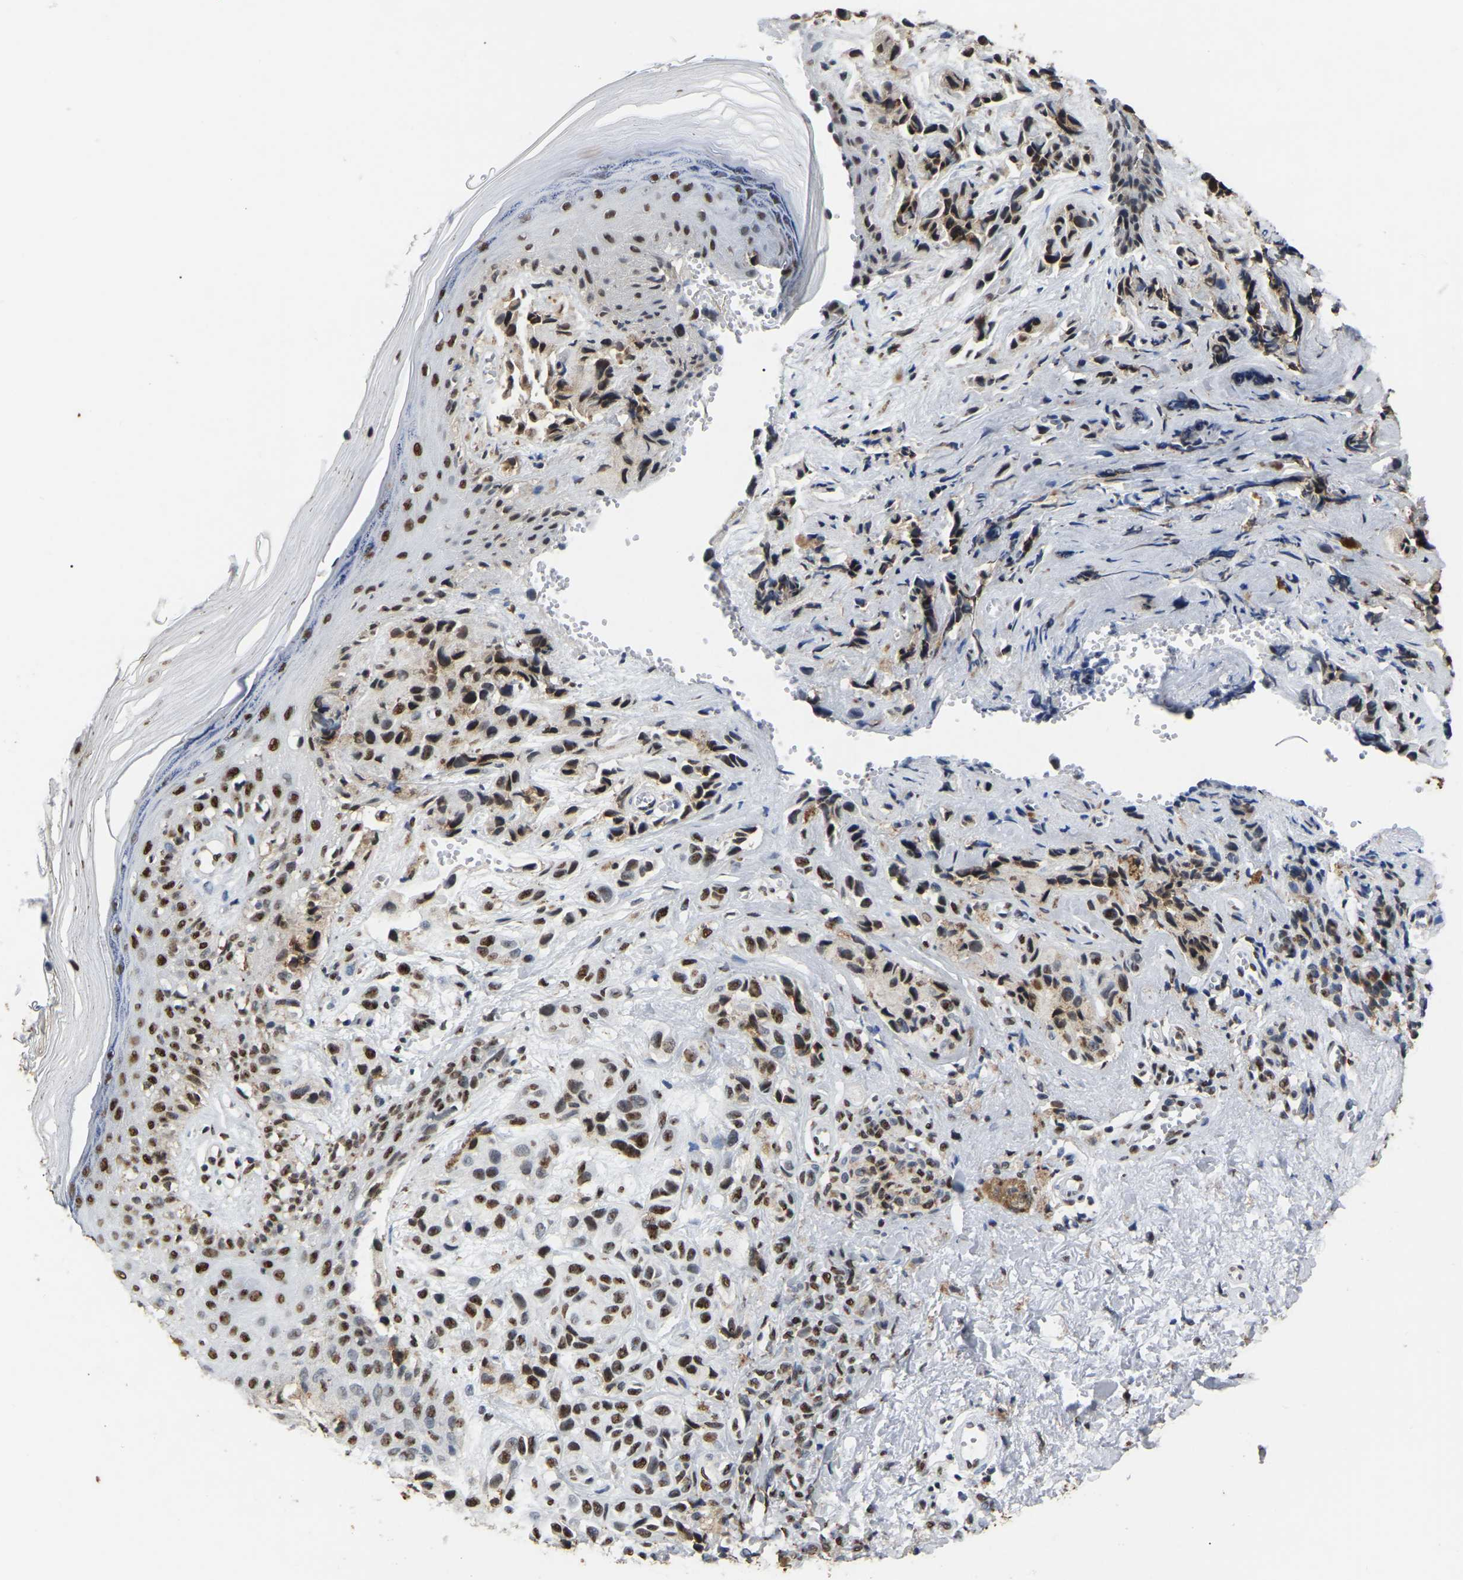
{"staining": {"intensity": "strong", "quantity": ">75%", "location": "nuclear"}, "tissue": "melanoma", "cell_type": "Tumor cells", "image_type": "cancer", "snomed": [{"axis": "morphology", "description": "Malignant melanoma, NOS"}, {"axis": "topography", "description": "Skin"}], "caption": "Human malignant melanoma stained for a protein (brown) exhibits strong nuclear positive positivity in approximately >75% of tumor cells.", "gene": "RBL2", "patient": {"sex": "female", "age": 58}}